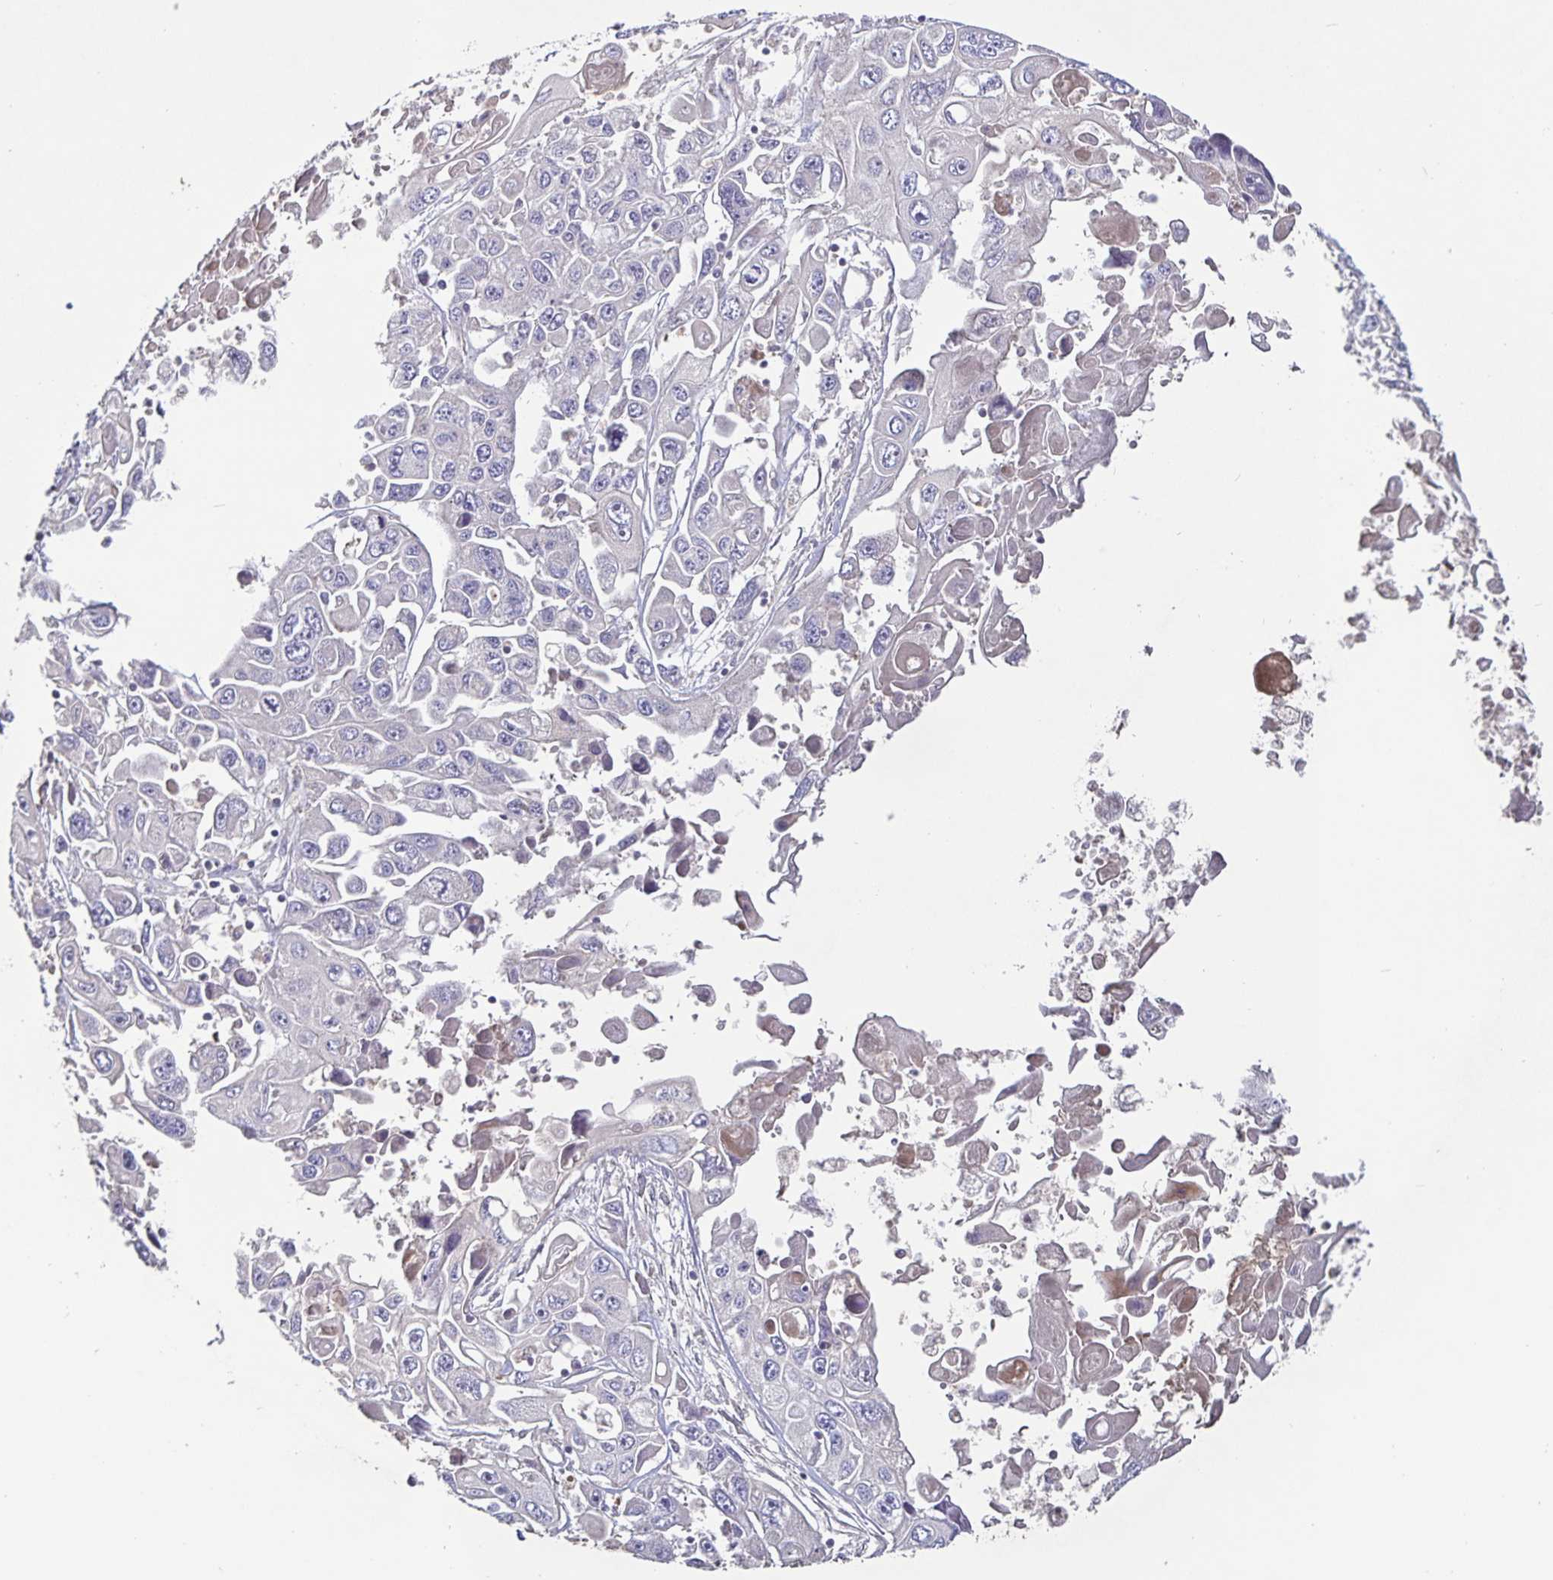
{"staining": {"intensity": "negative", "quantity": "none", "location": "none"}, "tissue": "pancreatic cancer", "cell_type": "Tumor cells", "image_type": "cancer", "snomed": [{"axis": "morphology", "description": "Adenocarcinoma, NOS"}, {"axis": "topography", "description": "Pancreas"}], "caption": "A high-resolution image shows immunohistochemistry (IHC) staining of pancreatic cancer, which displays no significant positivity in tumor cells. The staining is performed using DAB brown chromogen with nuclei counter-stained in using hematoxylin.", "gene": "FBXL16", "patient": {"sex": "male", "age": 70}}